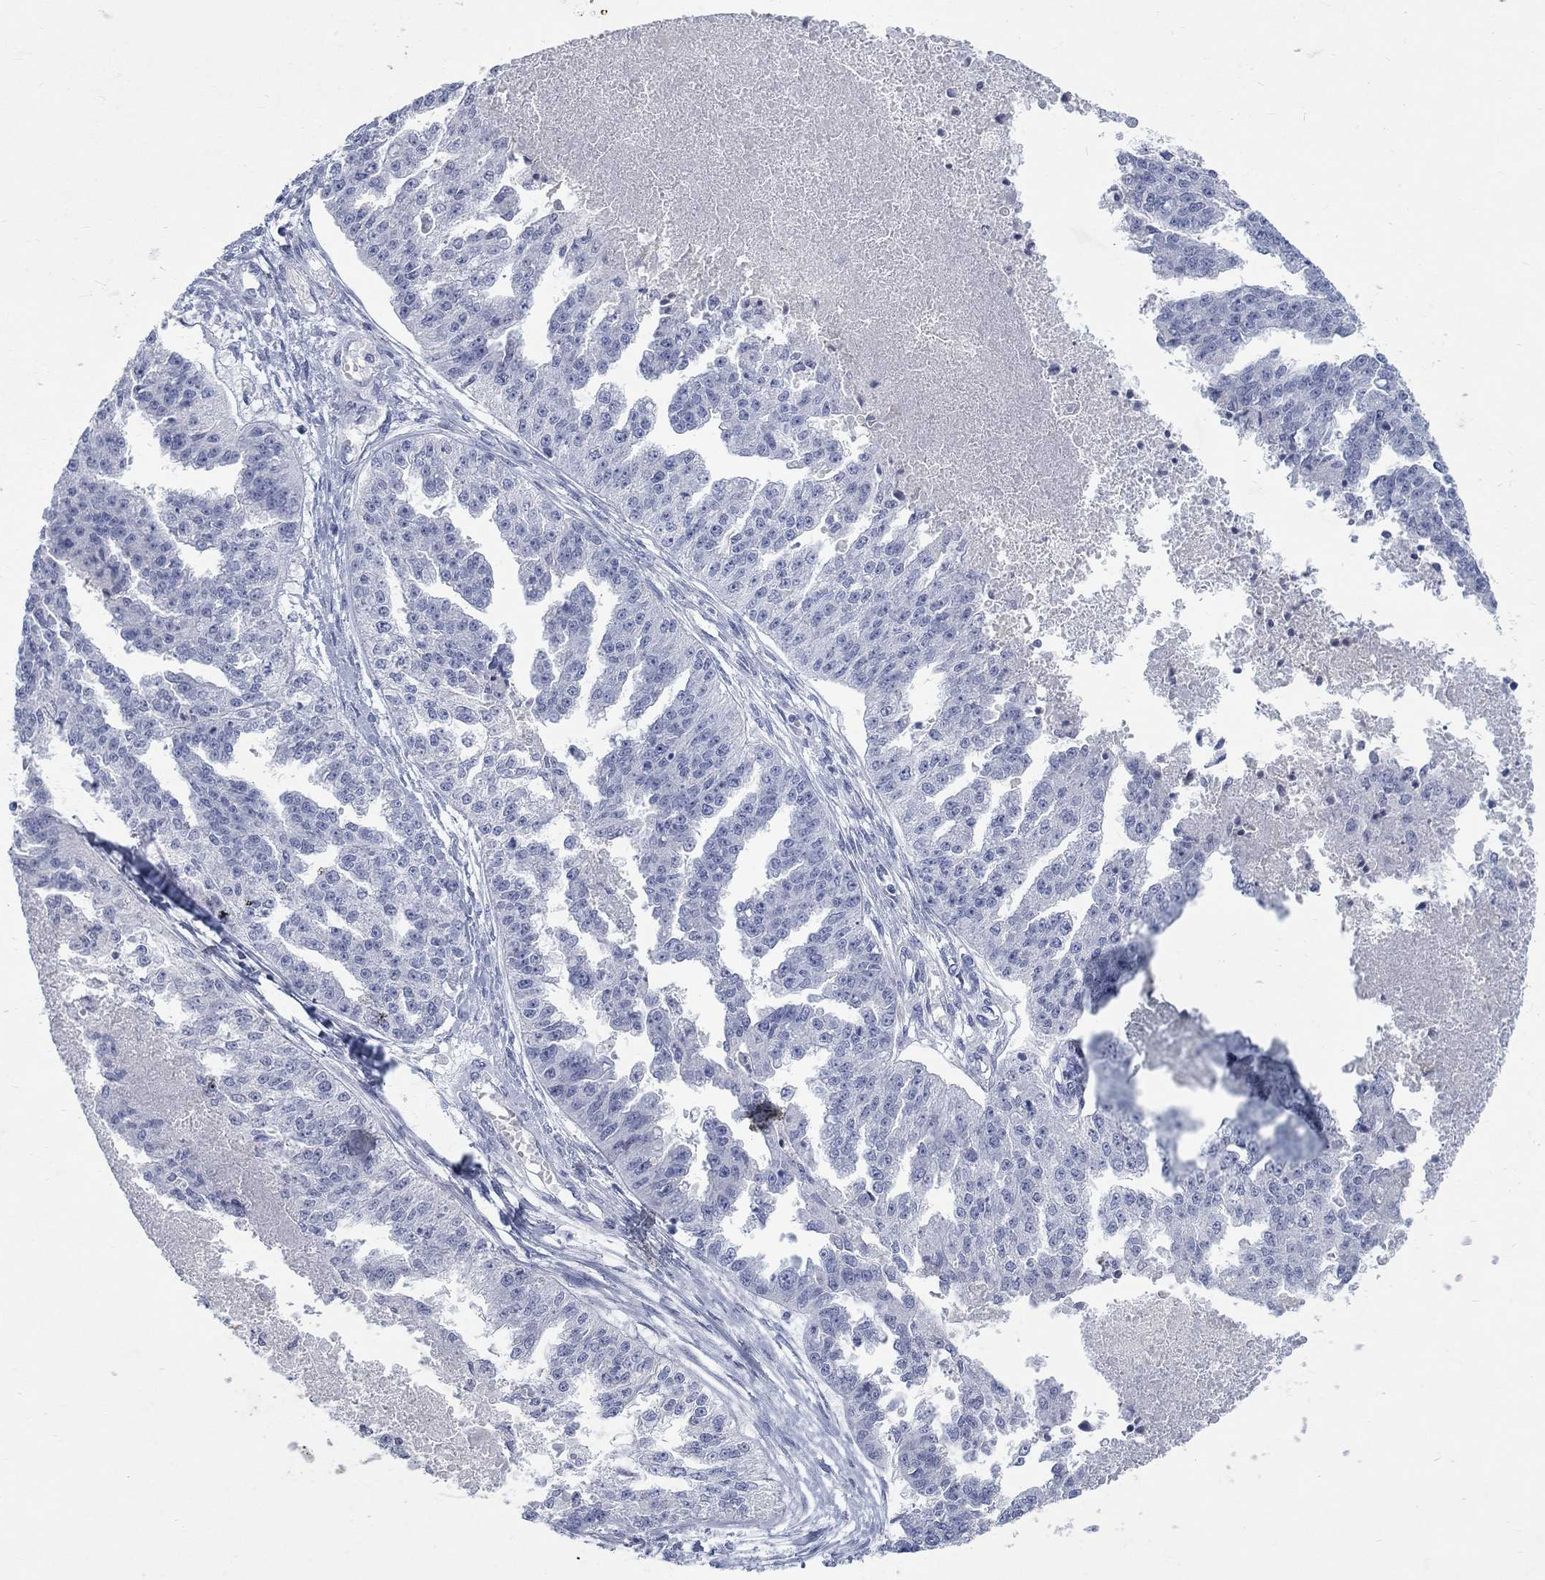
{"staining": {"intensity": "negative", "quantity": "none", "location": "none"}, "tissue": "ovarian cancer", "cell_type": "Tumor cells", "image_type": "cancer", "snomed": [{"axis": "morphology", "description": "Cystadenocarcinoma, serous, NOS"}, {"axis": "topography", "description": "Ovary"}], "caption": "DAB immunohistochemical staining of serous cystadenocarcinoma (ovarian) demonstrates no significant staining in tumor cells.", "gene": "RFTN2", "patient": {"sex": "female", "age": 58}}